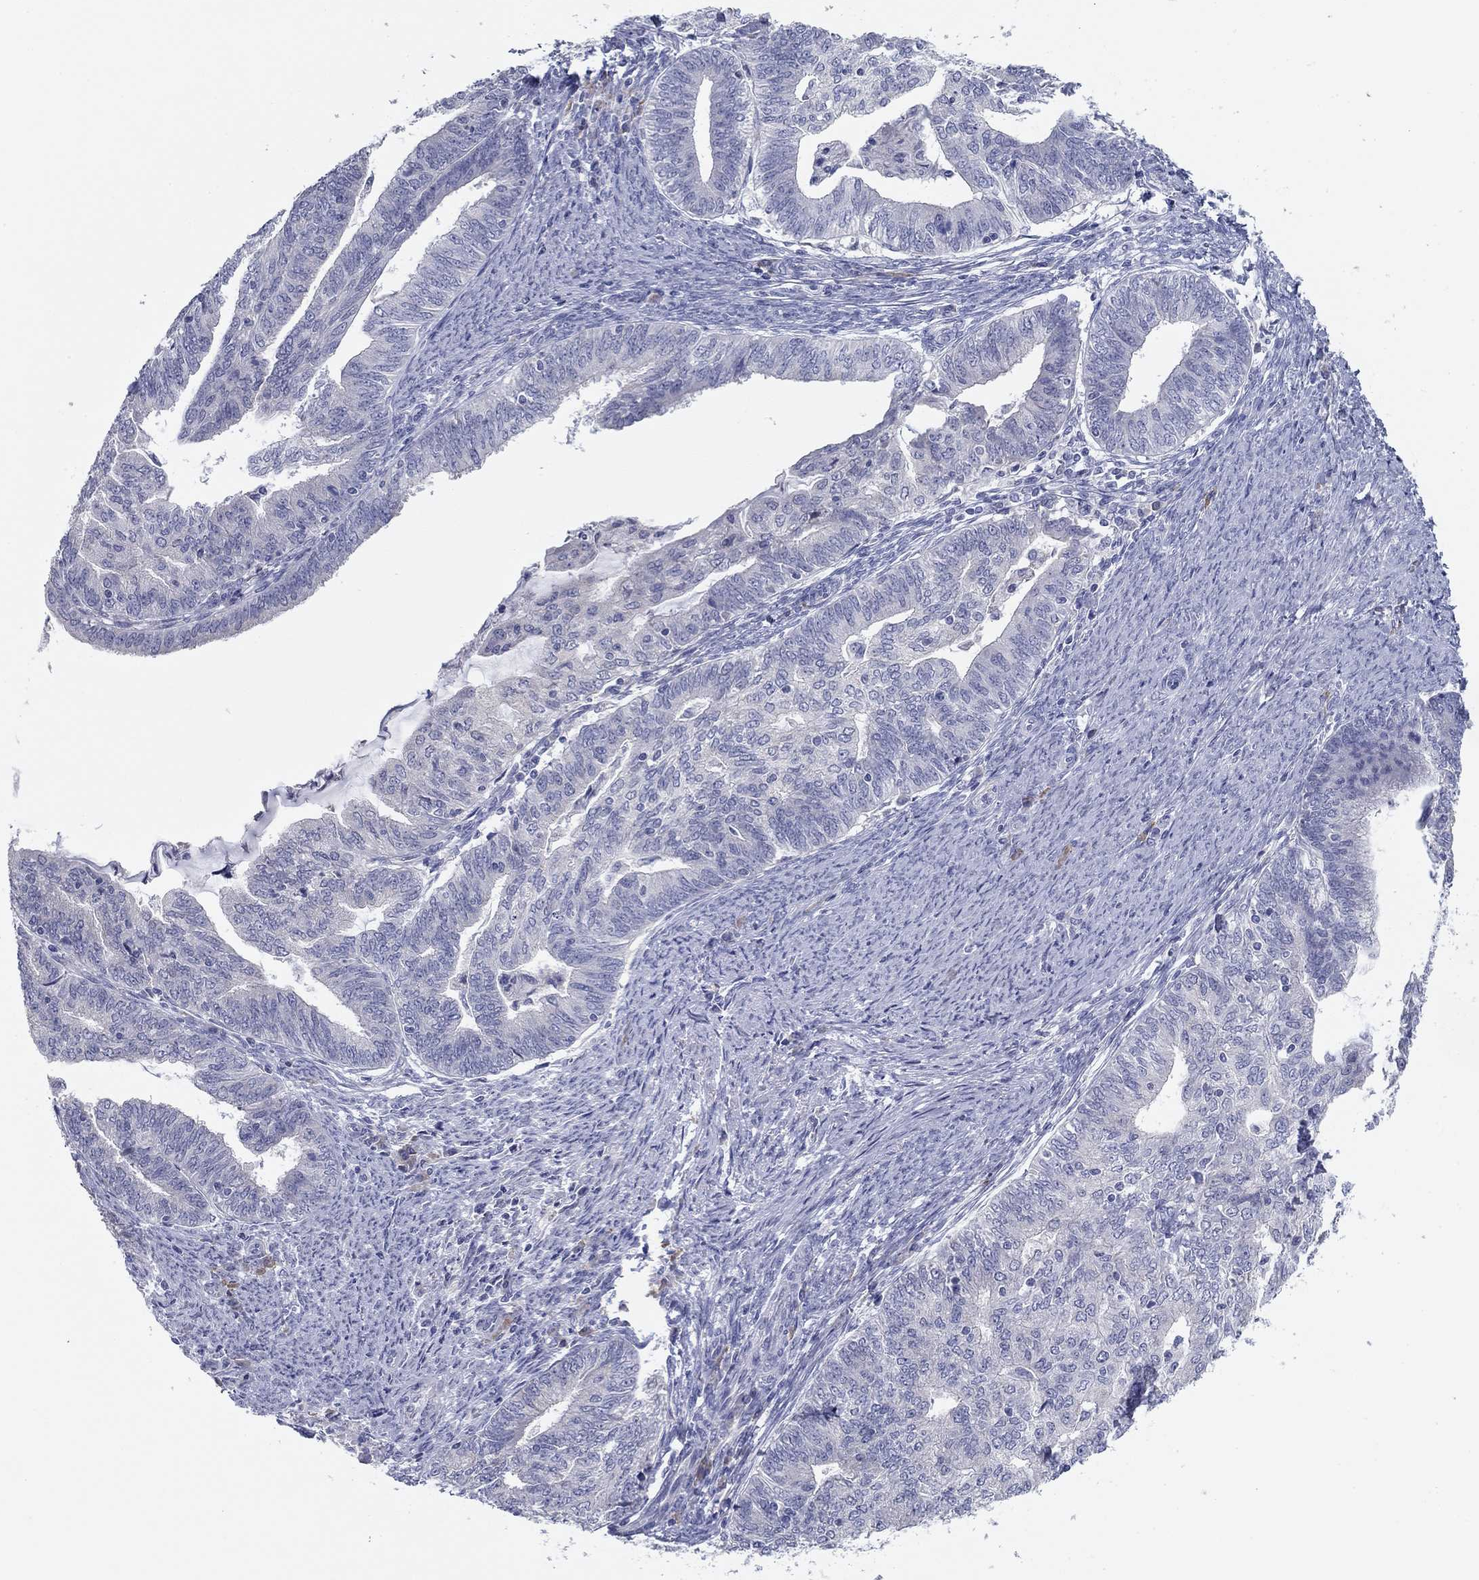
{"staining": {"intensity": "negative", "quantity": "none", "location": "none"}, "tissue": "endometrial cancer", "cell_type": "Tumor cells", "image_type": "cancer", "snomed": [{"axis": "morphology", "description": "Adenocarcinoma, NOS"}, {"axis": "topography", "description": "Endometrium"}], "caption": "Immunohistochemistry histopathology image of endometrial cancer (adenocarcinoma) stained for a protein (brown), which reveals no staining in tumor cells.", "gene": "GRK7", "patient": {"sex": "female", "age": 82}}